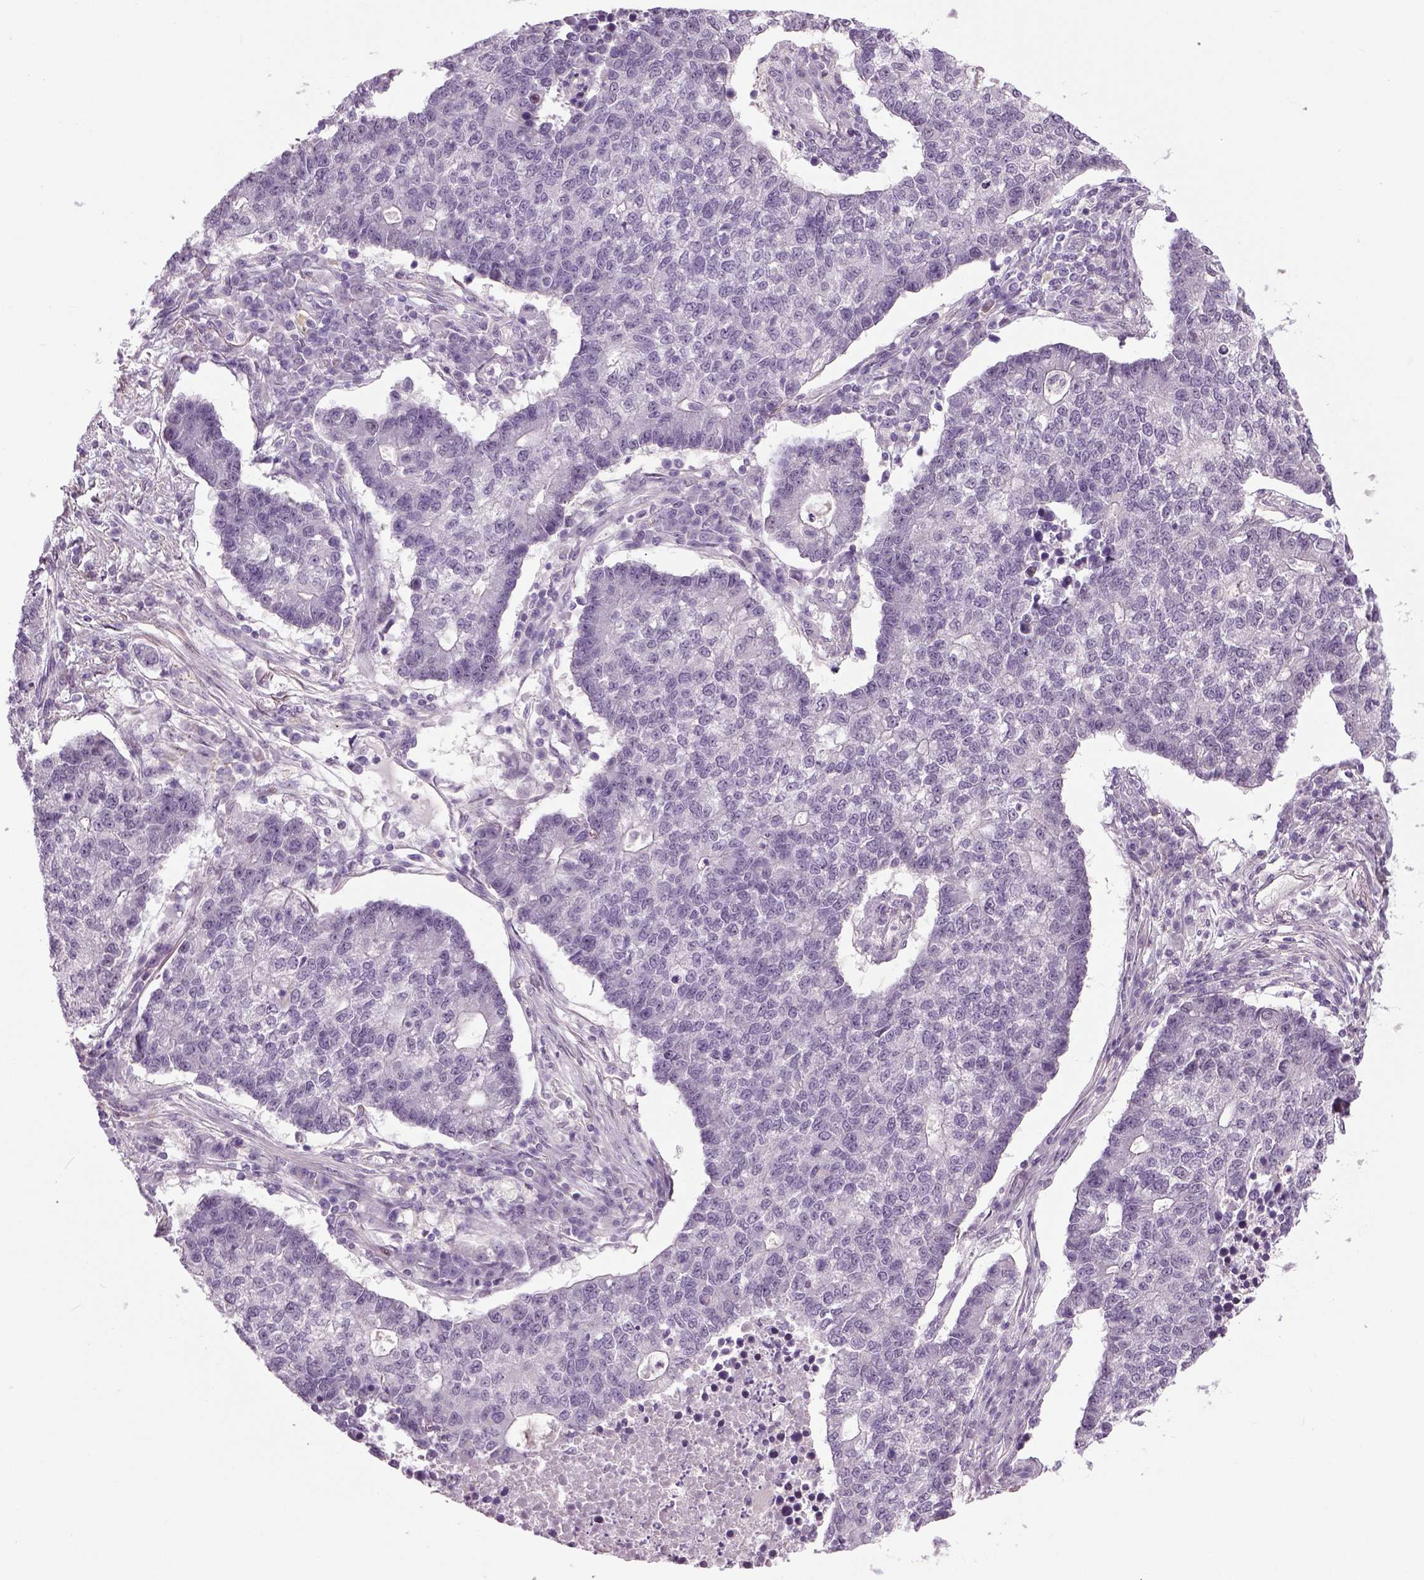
{"staining": {"intensity": "negative", "quantity": "none", "location": "none"}, "tissue": "lung cancer", "cell_type": "Tumor cells", "image_type": "cancer", "snomed": [{"axis": "morphology", "description": "Adenocarcinoma, NOS"}, {"axis": "topography", "description": "Lung"}], "caption": "This is a micrograph of immunohistochemistry (IHC) staining of lung cancer (adenocarcinoma), which shows no expression in tumor cells.", "gene": "NECAB1", "patient": {"sex": "male", "age": 57}}